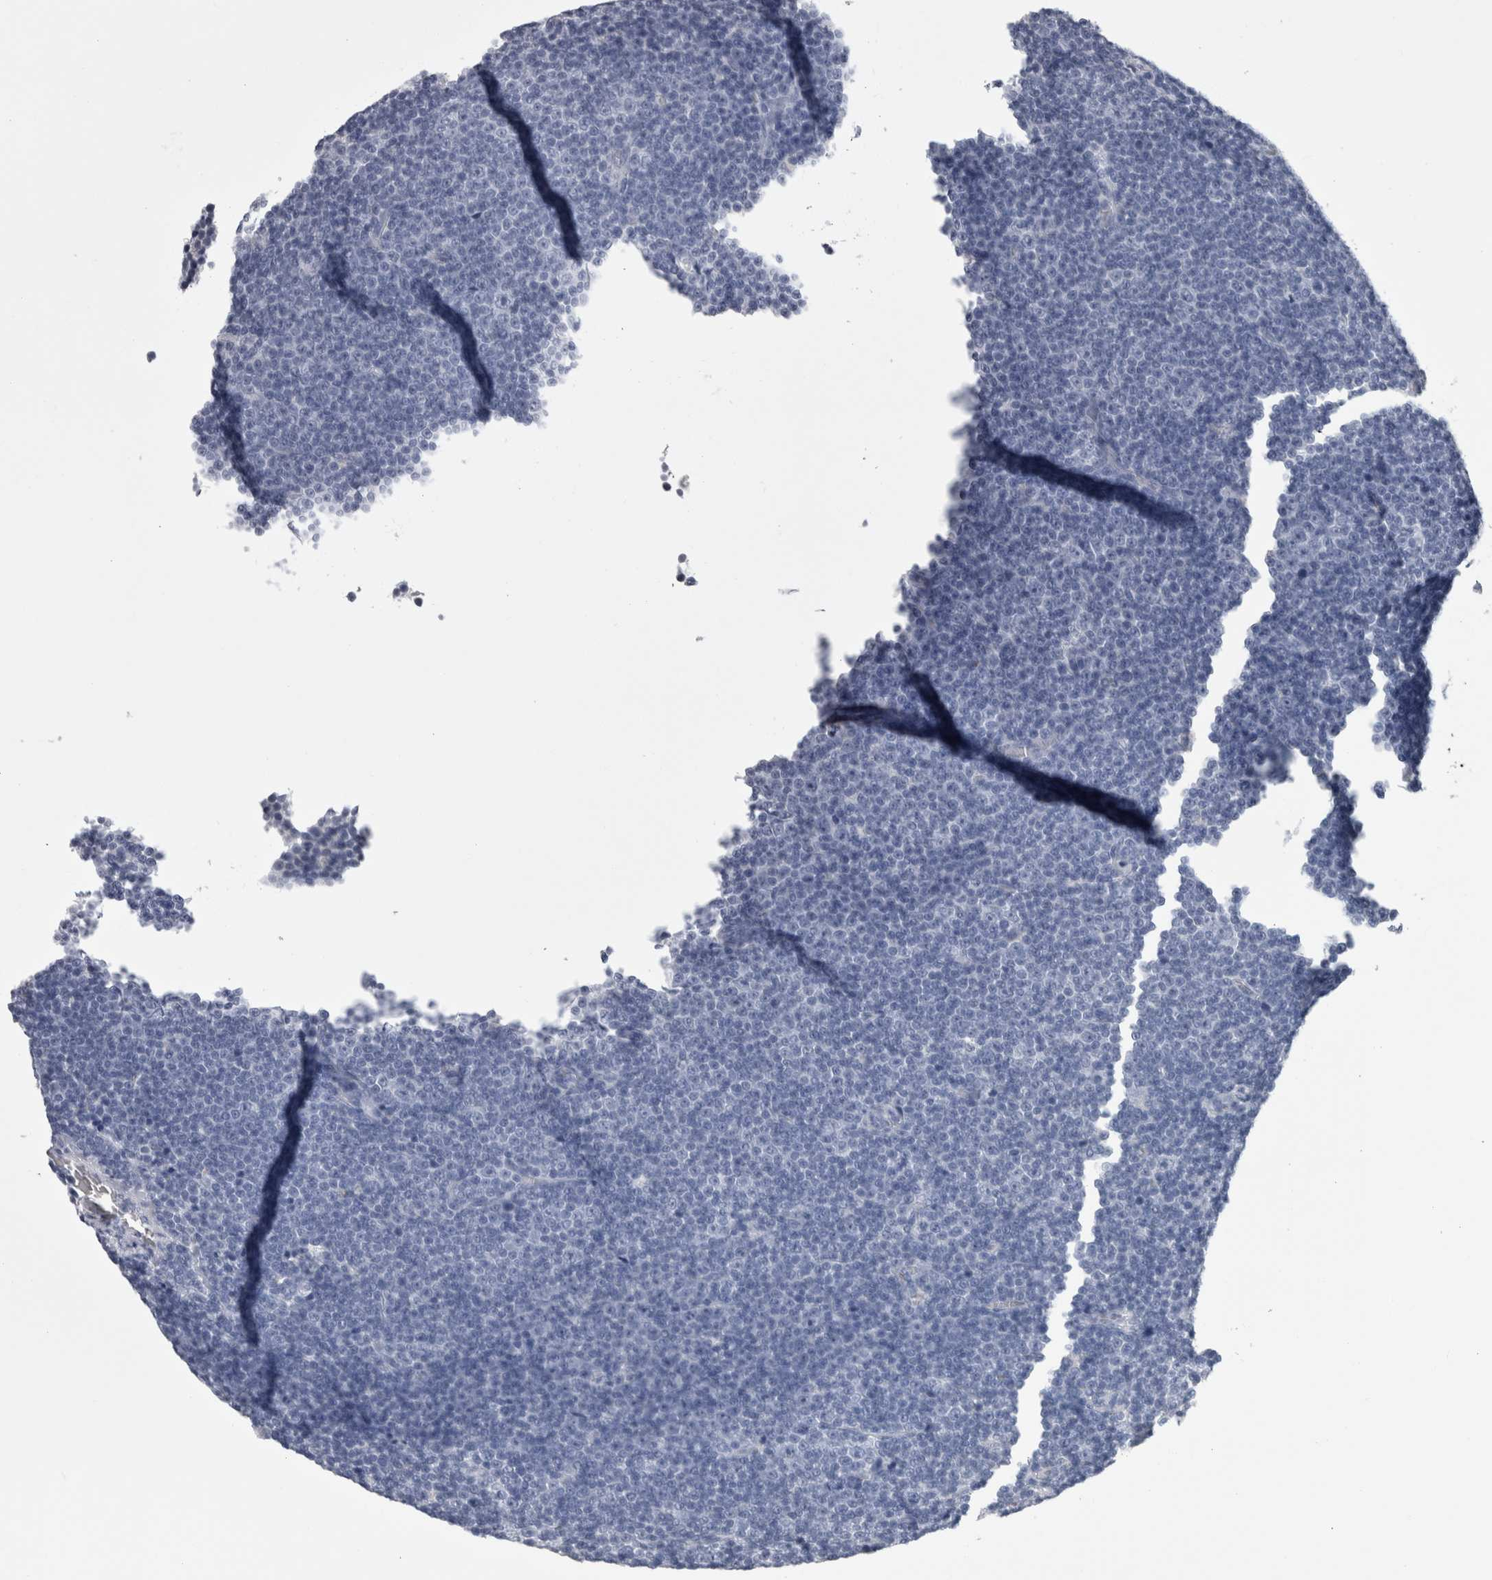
{"staining": {"intensity": "negative", "quantity": "none", "location": "none"}, "tissue": "lymphoma", "cell_type": "Tumor cells", "image_type": "cancer", "snomed": [{"axis": "morphology", "description": "Malignant lymphoma, non-Hodgkin's type, Low grade"}, {"axis": "topography", "description": "Lymph node"}], "caption": "IHC image of malignant lymphoma, non-Hodgkin's type (low-grade) stained for a protein (brown), which exhibits no positivity in tumor cells.", "gene": "CDHR5", "patient": {"sex": "female", "age": 67}}